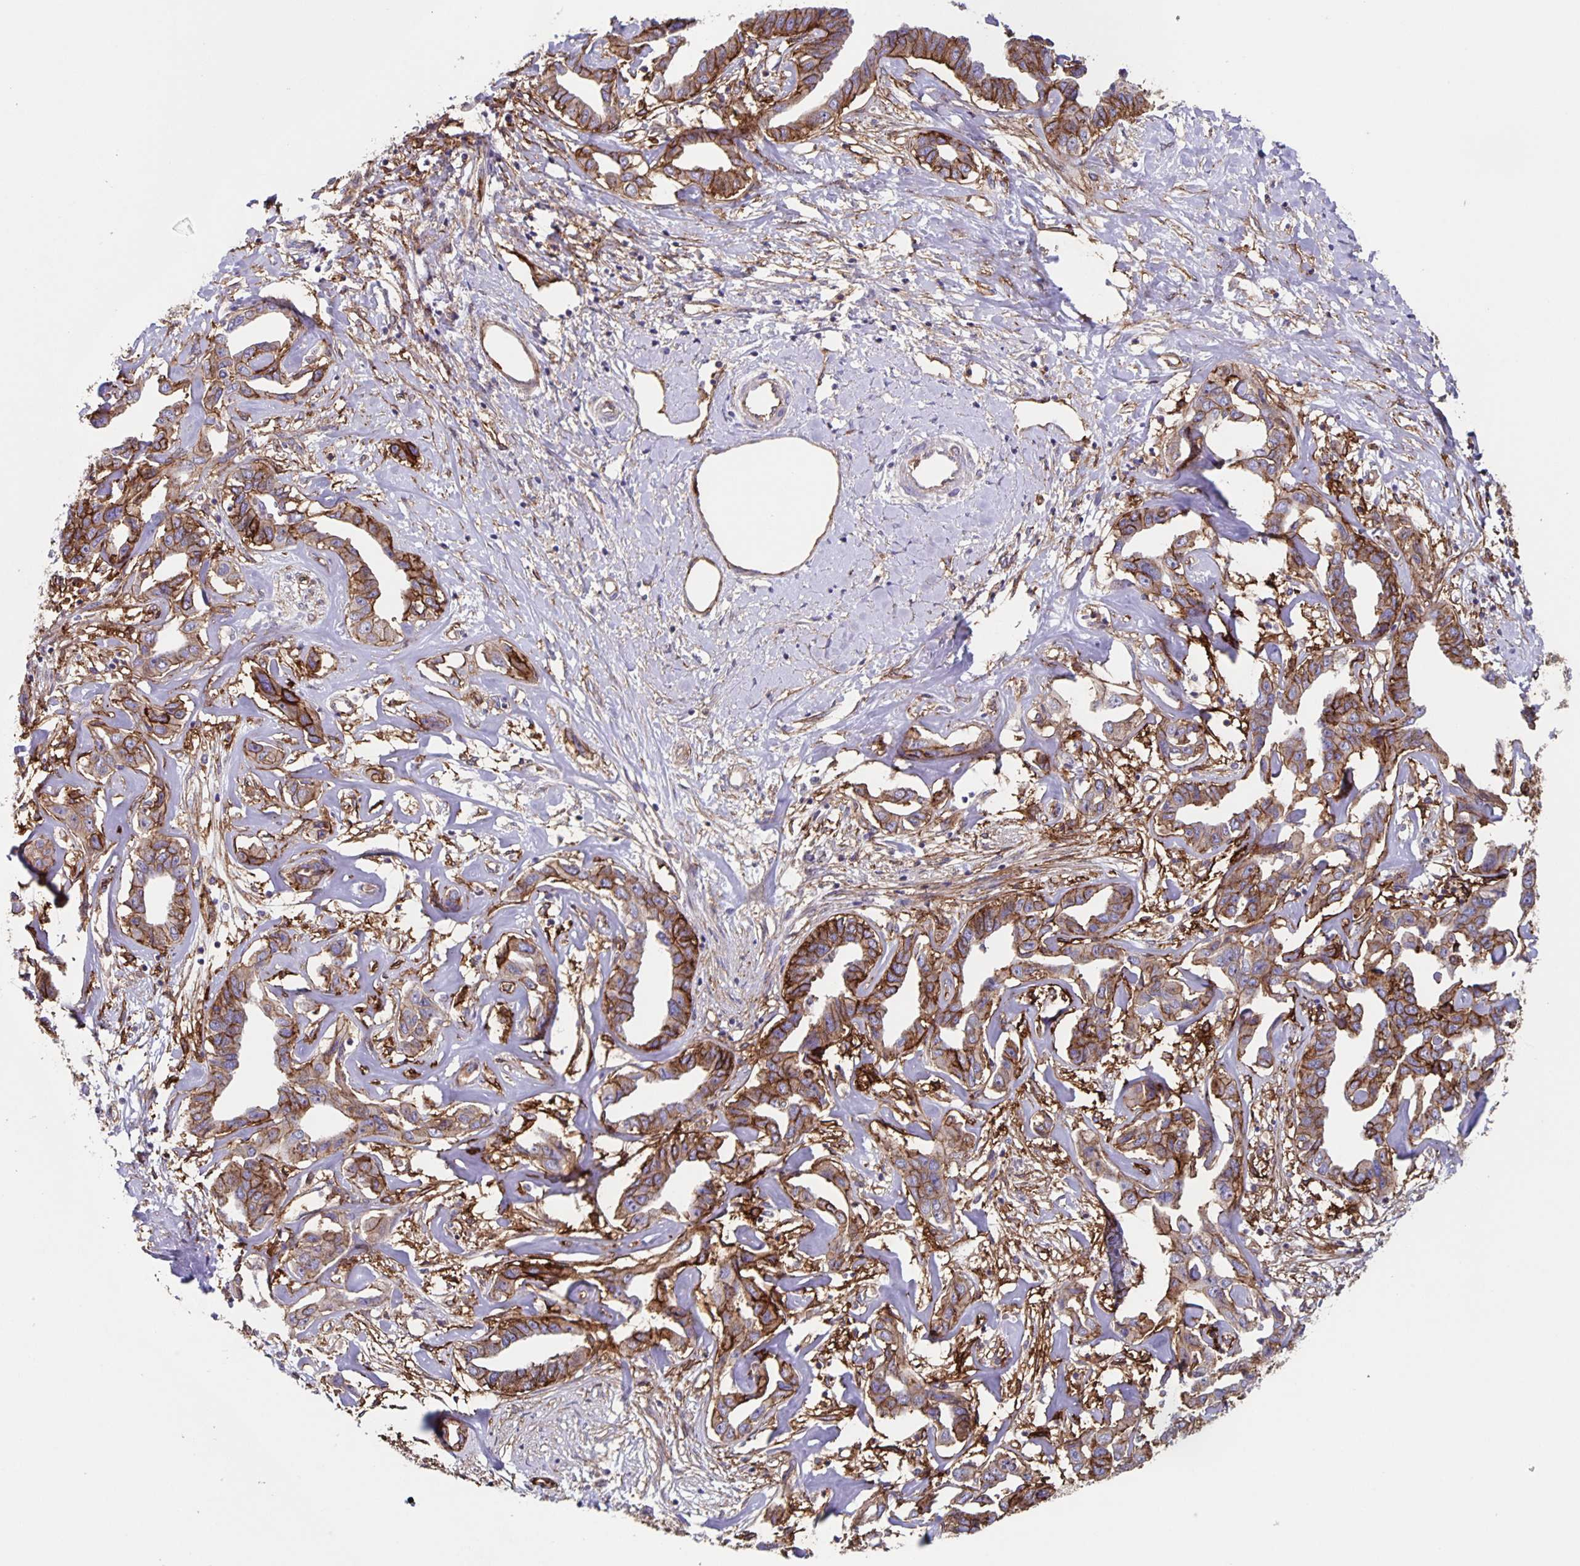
{"staining": {"intensity": "moderate", "quantity": ">75%", "location": "cytoplasmic/membranous"}, "tissue": "liver cancer", "cell_type": "Tumor cells", "image_type": "cancer", "snomed": [{"axis": "morphology", "description": "Cholangiocarcinoma"}, {"axis": "topography", "description": "Liver"}], "caption": "Immunohistochemistry histopathology image of human liver cancer stained for a protein (brown), which reveals medium levels of moderate cytoplasmic/membranous expression in approximately >75% of tumor cells.", "gene": "ITGA2", "patient": {"sex": "male", "age": 59}}